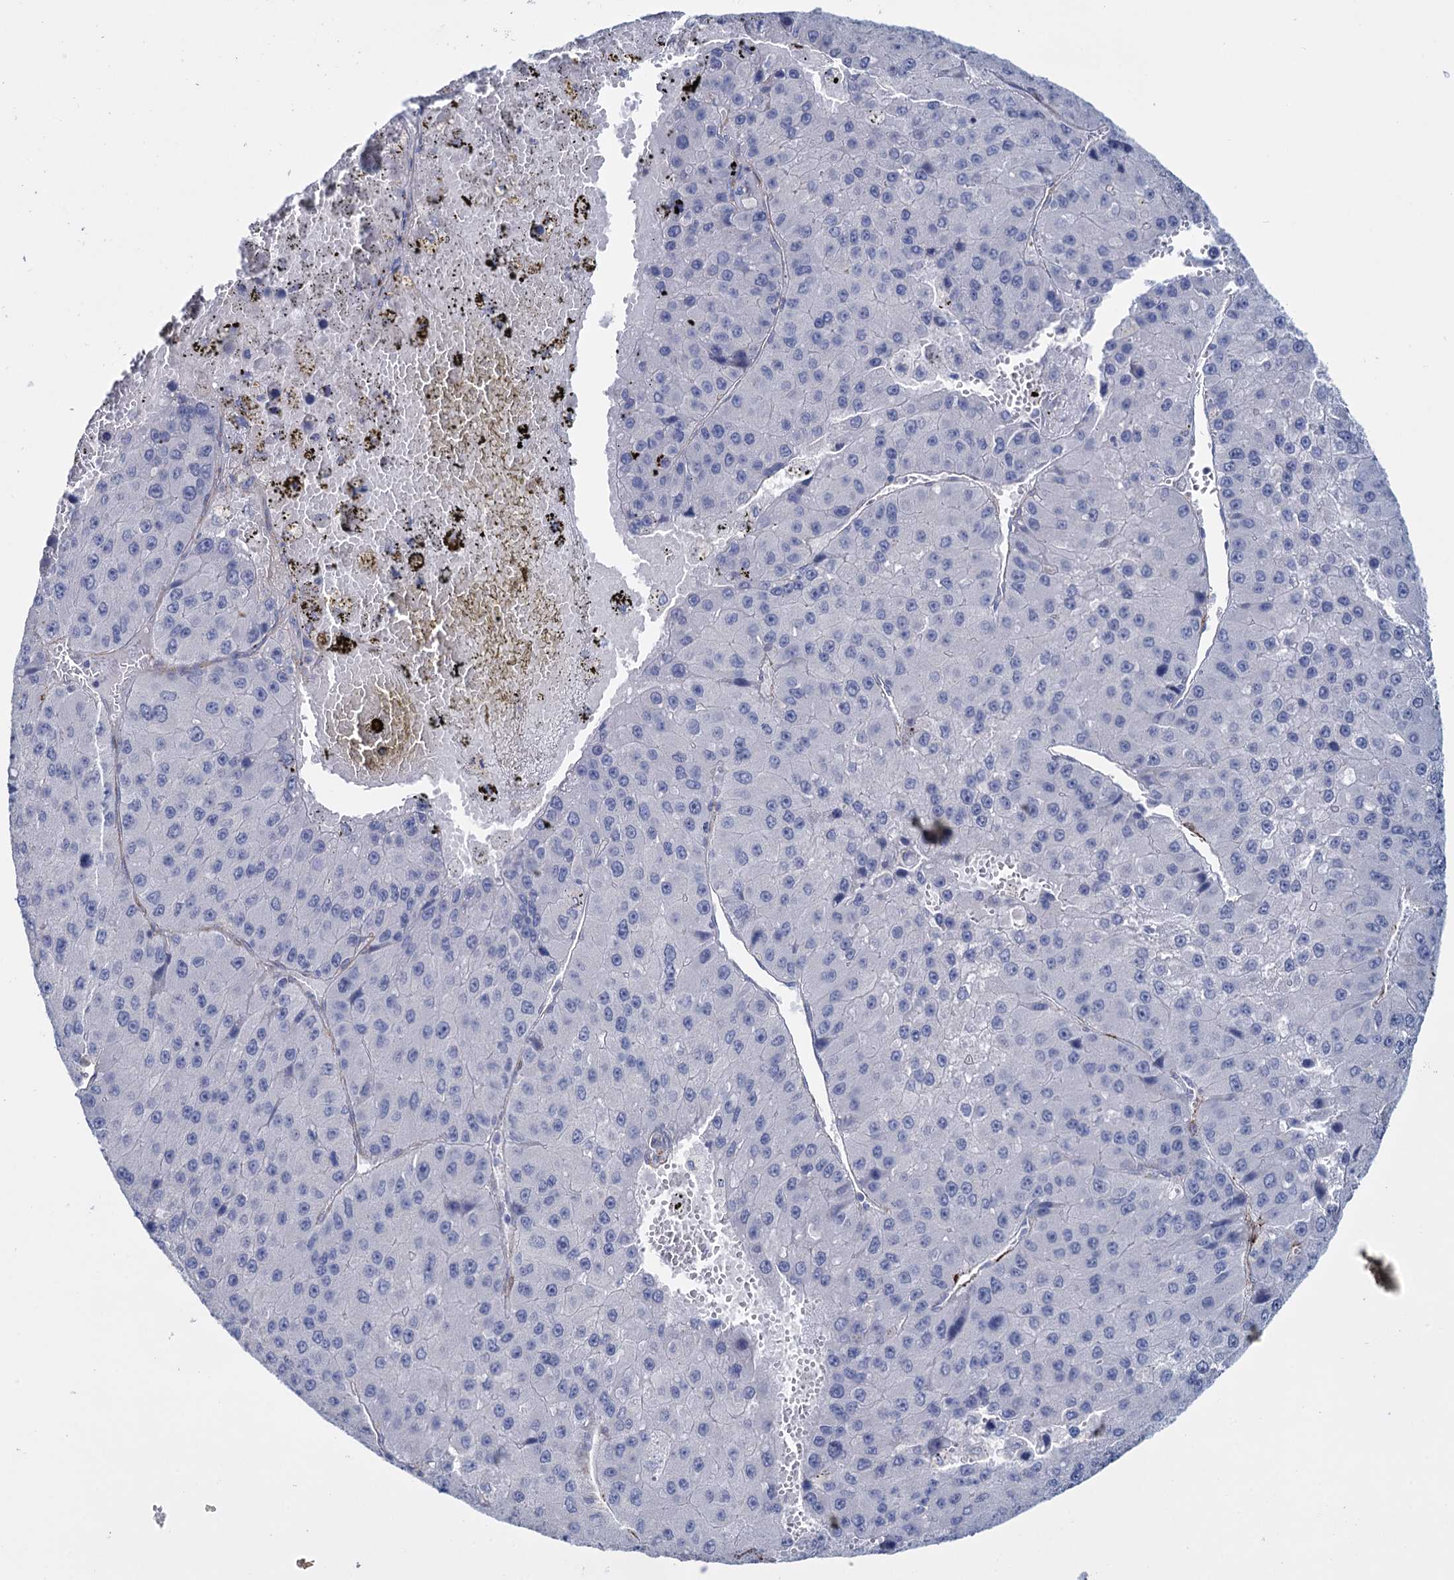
{"staining": {"intensity": "negative", "quantity": "none", "location": "none"}, "tissue": "liver cancer", "cell_type": "Tumor cells", "image_type": "cancer", "snomed": [{"axis": "morphology", "description": "Carcinoma, Hepatocellular, NOS"}, {"axis": "topography", "description": "Liver"}], "caption": "Image shows no protein expression in tumor cells of liver cancer (hepatocellular carcinoma) tissue. (DAB (3,3'-diaminobenzidine) immunohistochemistry visualized using brightfield microscopy, high magnification).", "gene": "SNCG", "patient": {"sex": "female", "age": 73}}